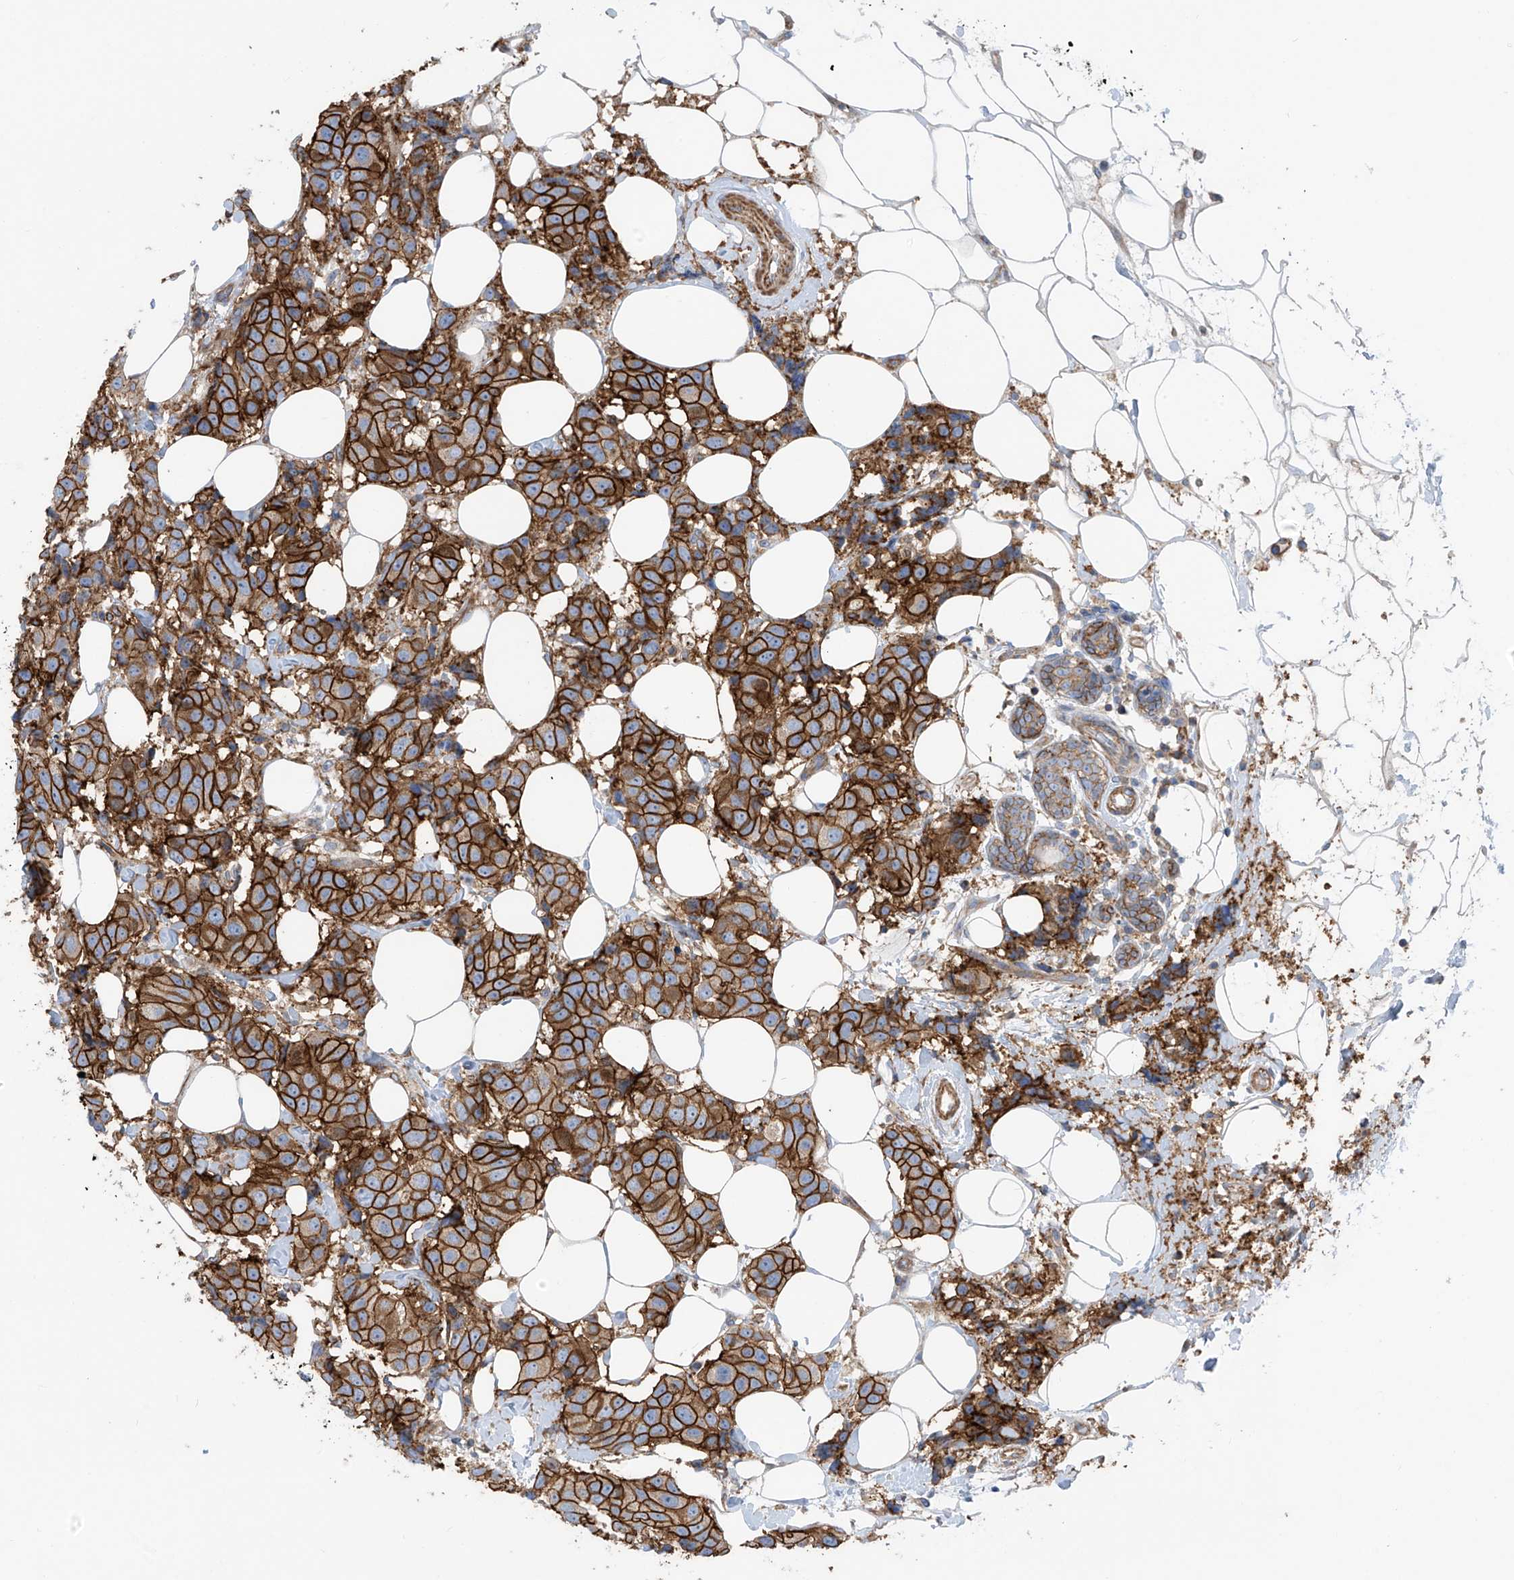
{"staining": {"intensity": "strong", "quantity": ">75%", "location": "cytoplasmic/membranous"}, "tissue": "breast cancer", "cell_type": "Tumor cells", "image_type": "cancer", "snomed": [{"axis": "morphology", "description": "Normal tissue, NOS"}, {"axis": "morphology", "description": "Duct carcinoma"}, {"axis": "topography", "description": "Breast"}], "caption": "A micrograph showing strong cytoplasmic/membranous positivity in approximately >75% of tumor cells in breast infiltrating ductal carcinoma, as visualized by brown immunohistochemical staining.", "gene": "SLC1A5", "patient": {"sex": "female", "age": 39}}